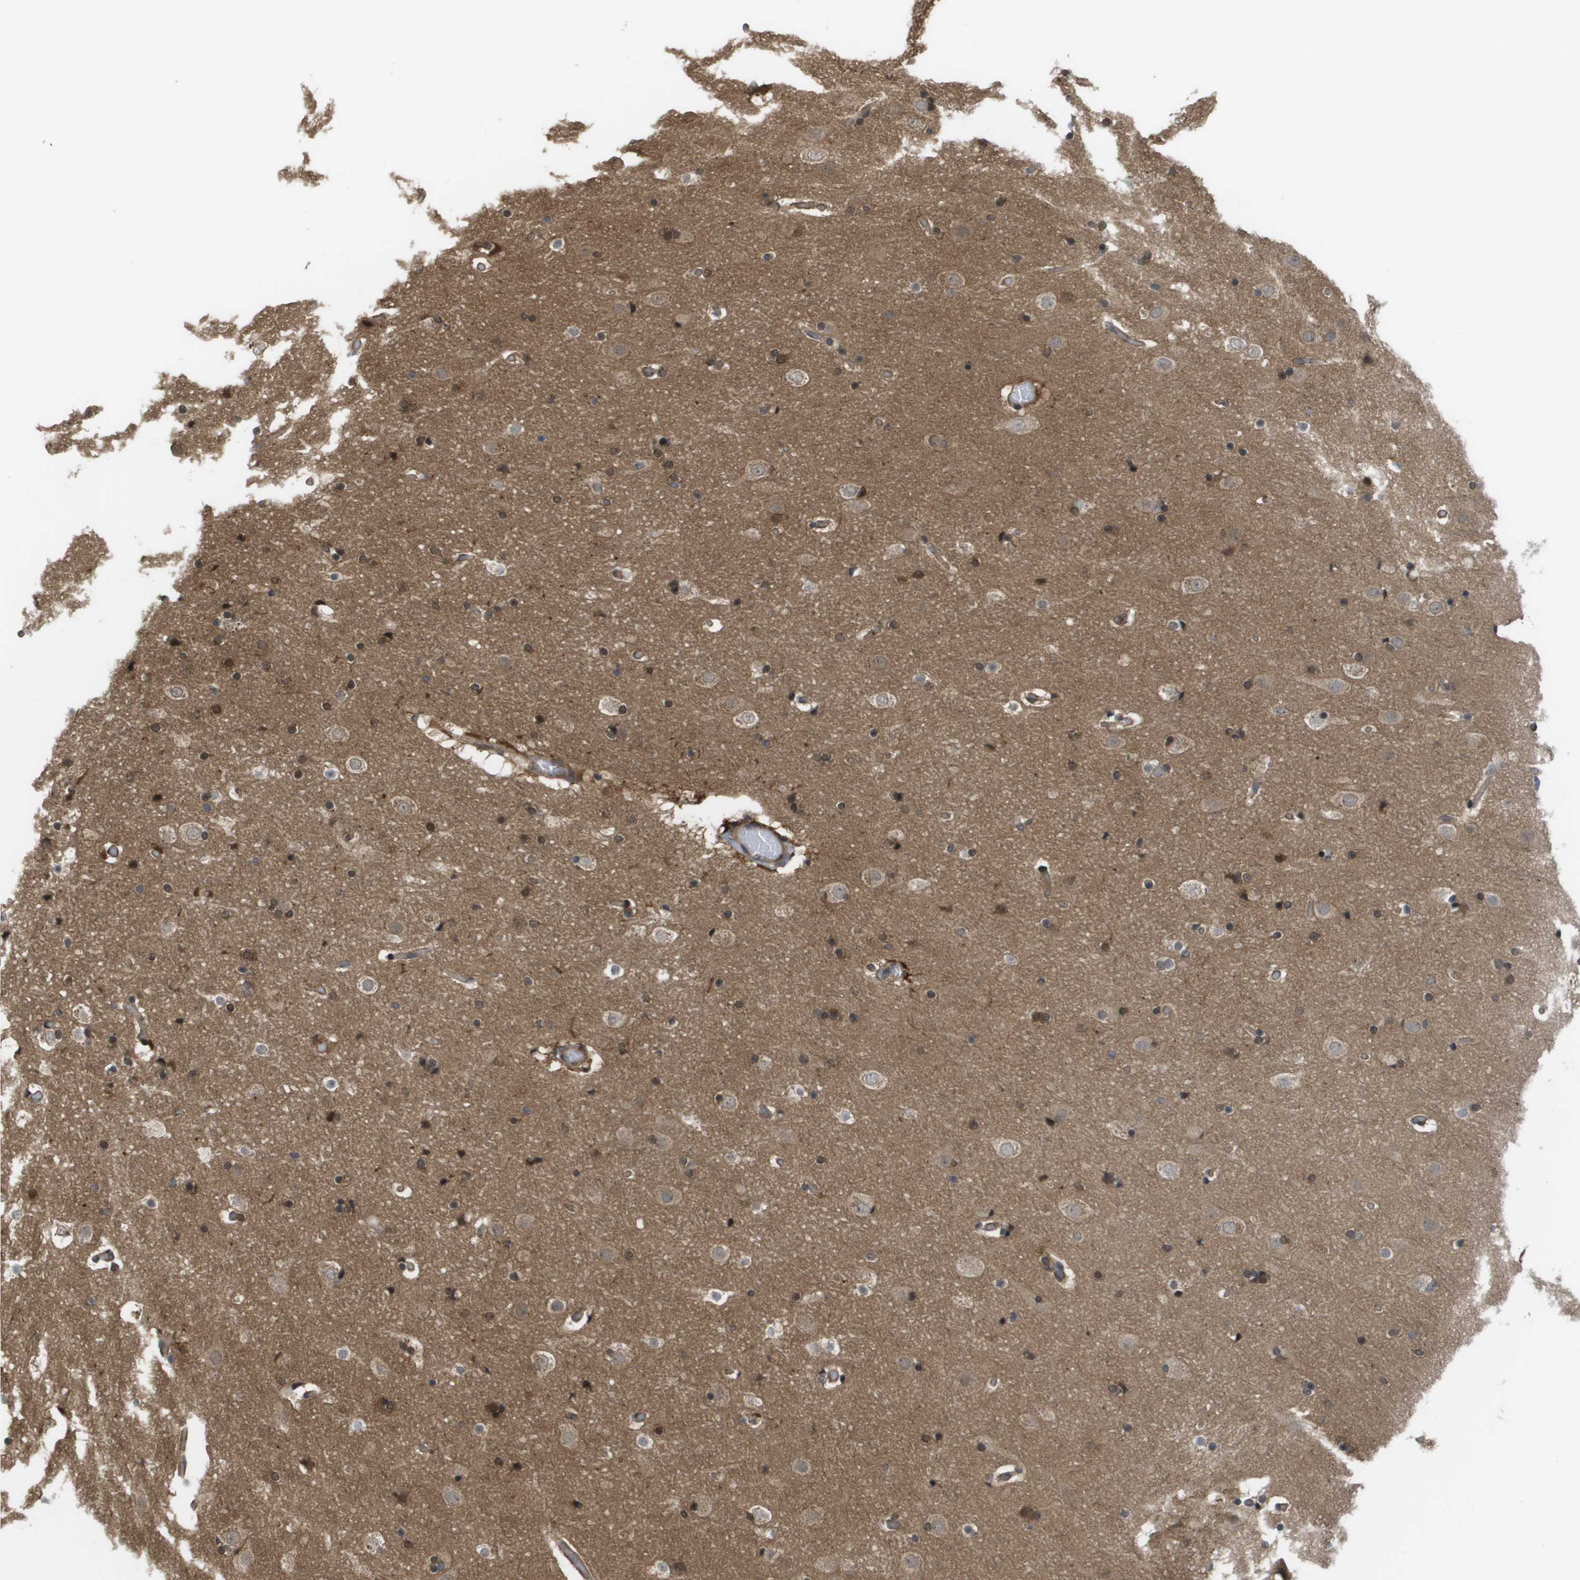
{"staining": {"intensity": "moderate", "quantity": ">75%", "location": "cytoplasmic/membranous"}, "tissue": "cerebral cortex", "cell_type": "Endothelial cells", "image_type": "normal", "snomed": [{"axis": "morphology", "description": "Normal tissue, NOS"}, {"axis": "topography", "description": "Cerebral cortex"}], "caption": "Immunohistochemistry of normal human cerebral cortex exhibits medium levels of moderate cytoplasmic/membranous positivity in approximately >75% of endothelial cells.", "gene": "CTPS2", "patient": {"sex": "male", "age": 57}}